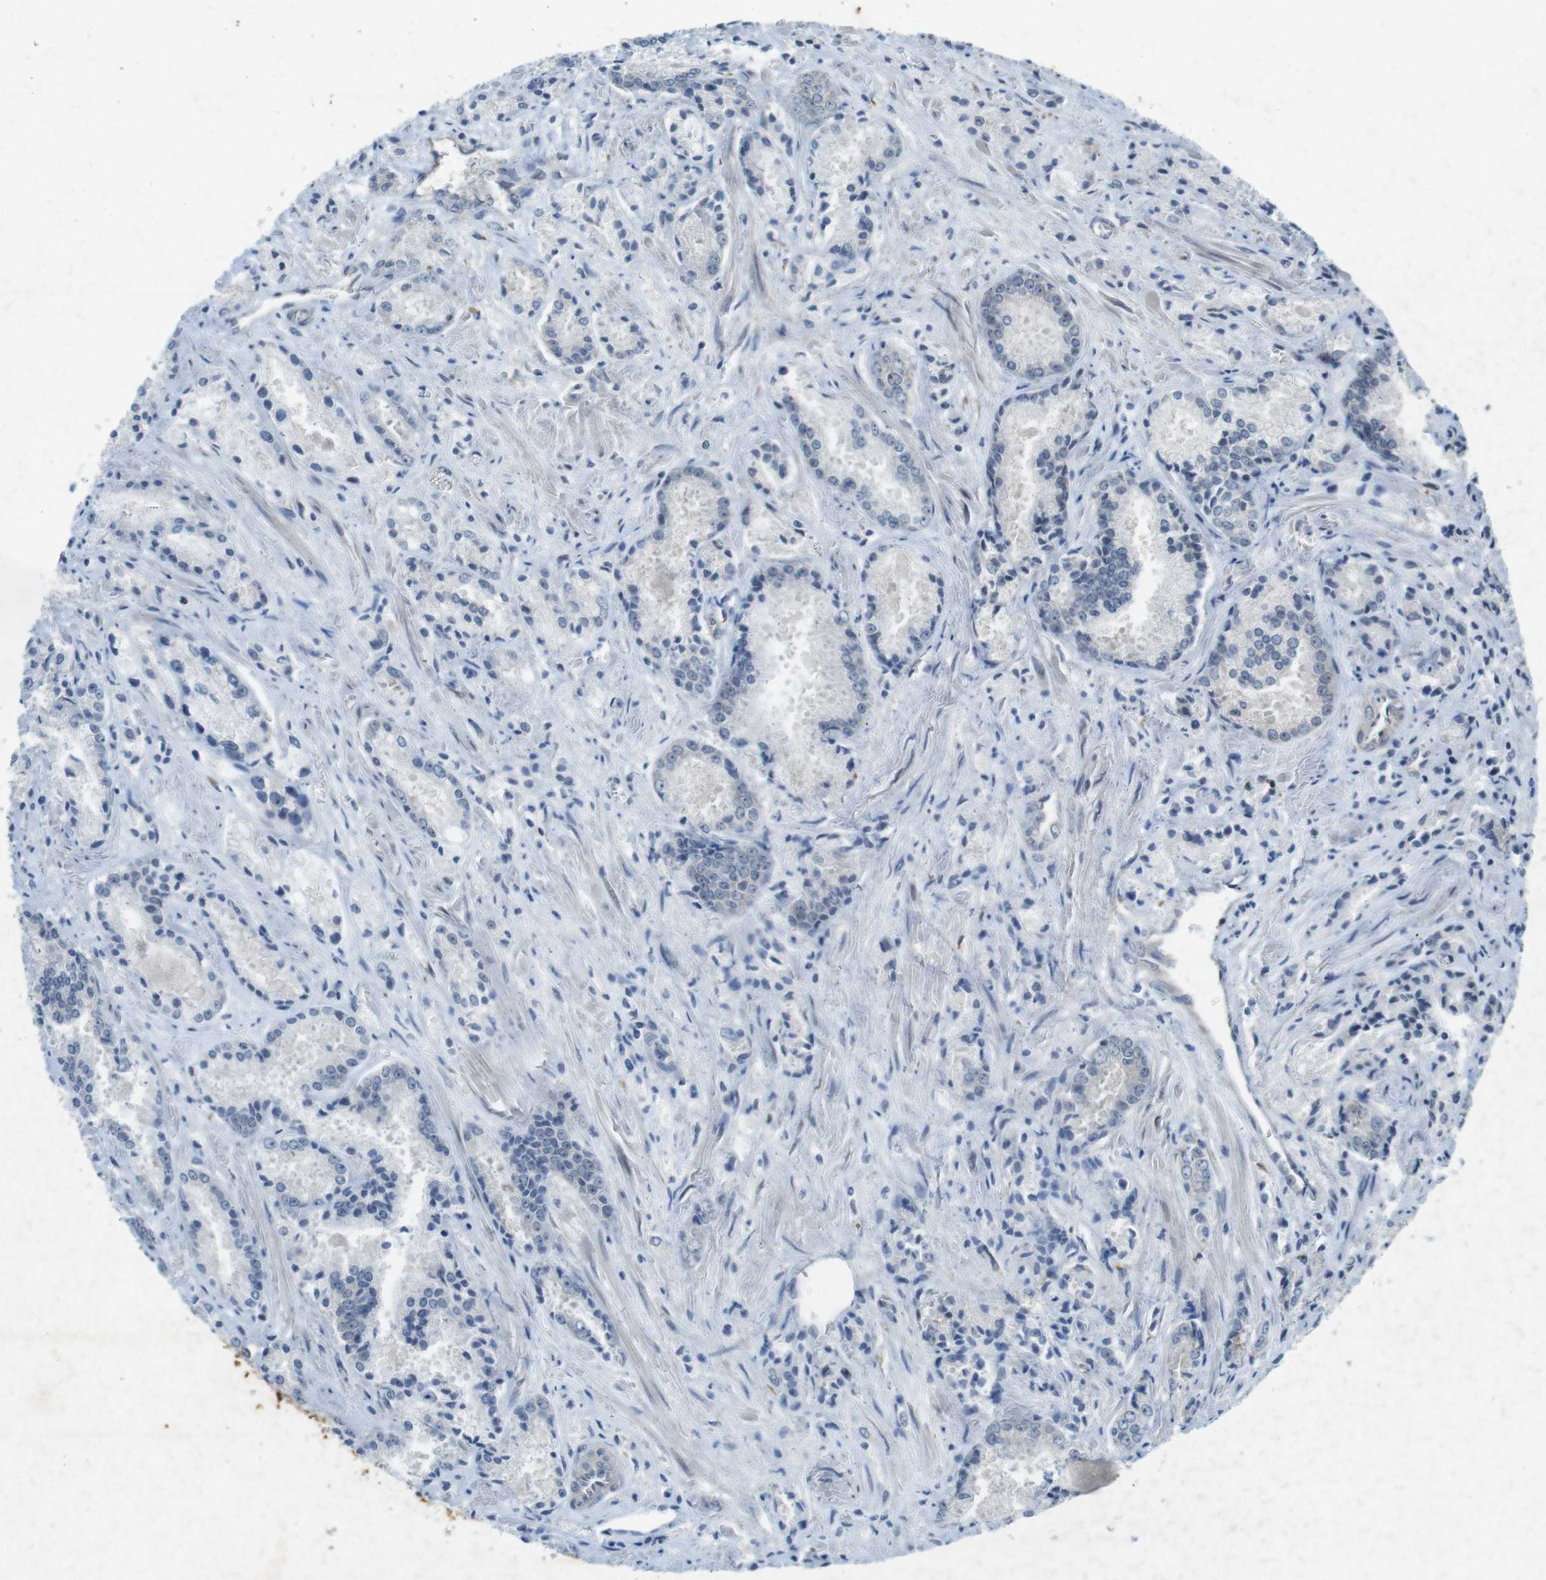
{"staining": {"intensity": "negative", "quantity": "none", "location": "none"}, "tissue": "prostate cancer", "cell_type": "Tumor cells", "image_type": "cancer", "snomed": [{"axis": "morphology", "description": "Adenocarcinoma, Low grade"}, {"axis": "topography", "description": "Prostate"}], "caption": "Prostate cancer was stained to show a protein in brown. There is no significant staining in tumor cells.", "gene": "FLCN", "patient": {"sex": "male", "age": 64}}